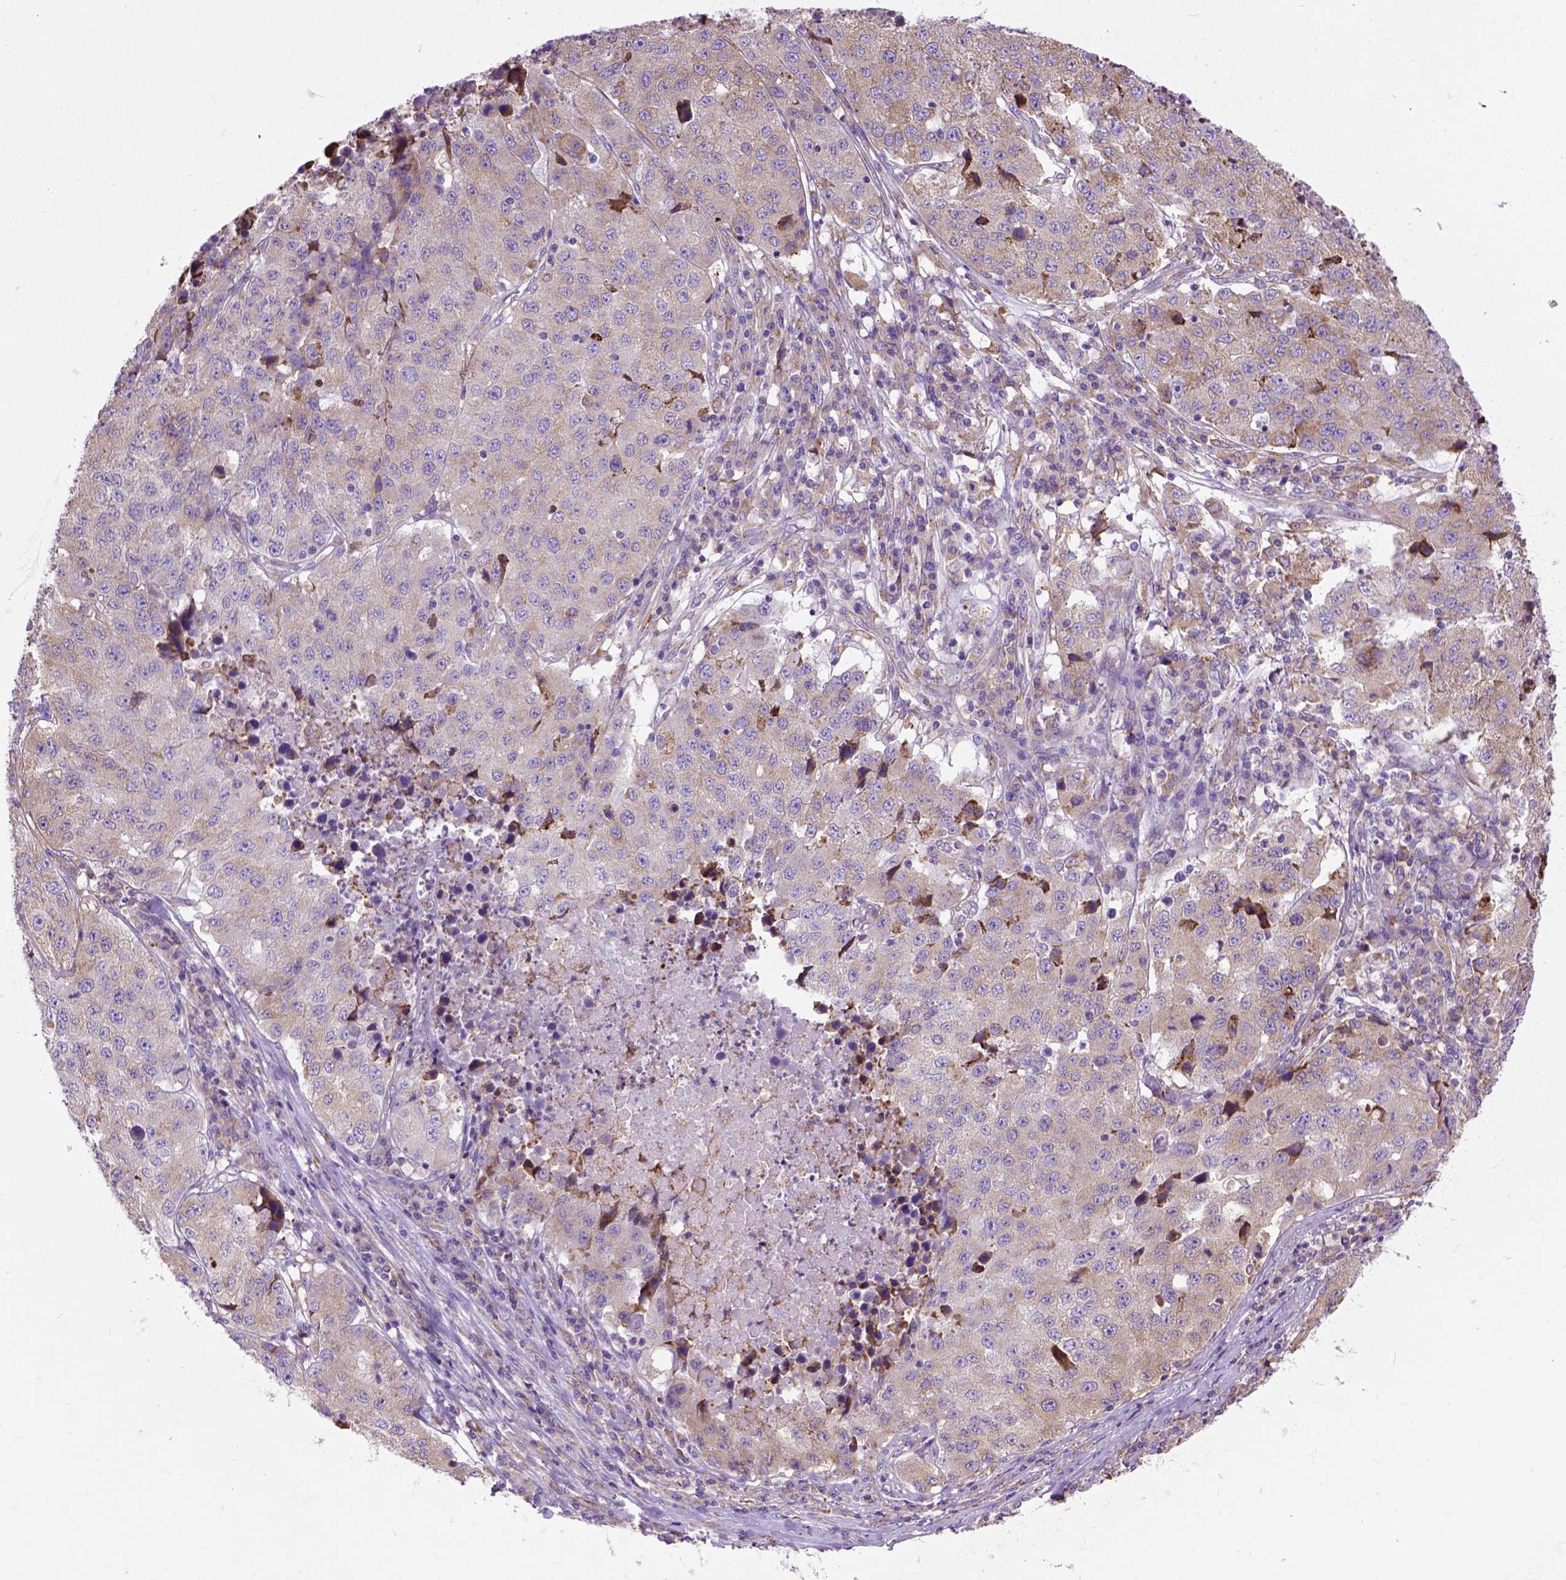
{"staining": {"intensity": "moderate", "quantity": "<25%", "location": "cytoplasmic/membranous"}, "tissue": "stomach cancer", "cell_type": "Tumor cells", "image_type": "cancer", "snomed": [{"axis": "morphology", "description": "Adenocarcinoma, NOS"}, {"axis": "topography", "description": "Stomach"}], "caption": "Moderate cytoplasmic/membranous expression is identified in approximately <25% of tumor cells in adenocarcinoma (stomach). Nuclei are stained in blue.", "gene": "PLK4", "patient": {"sex": "male", "age": 71}}